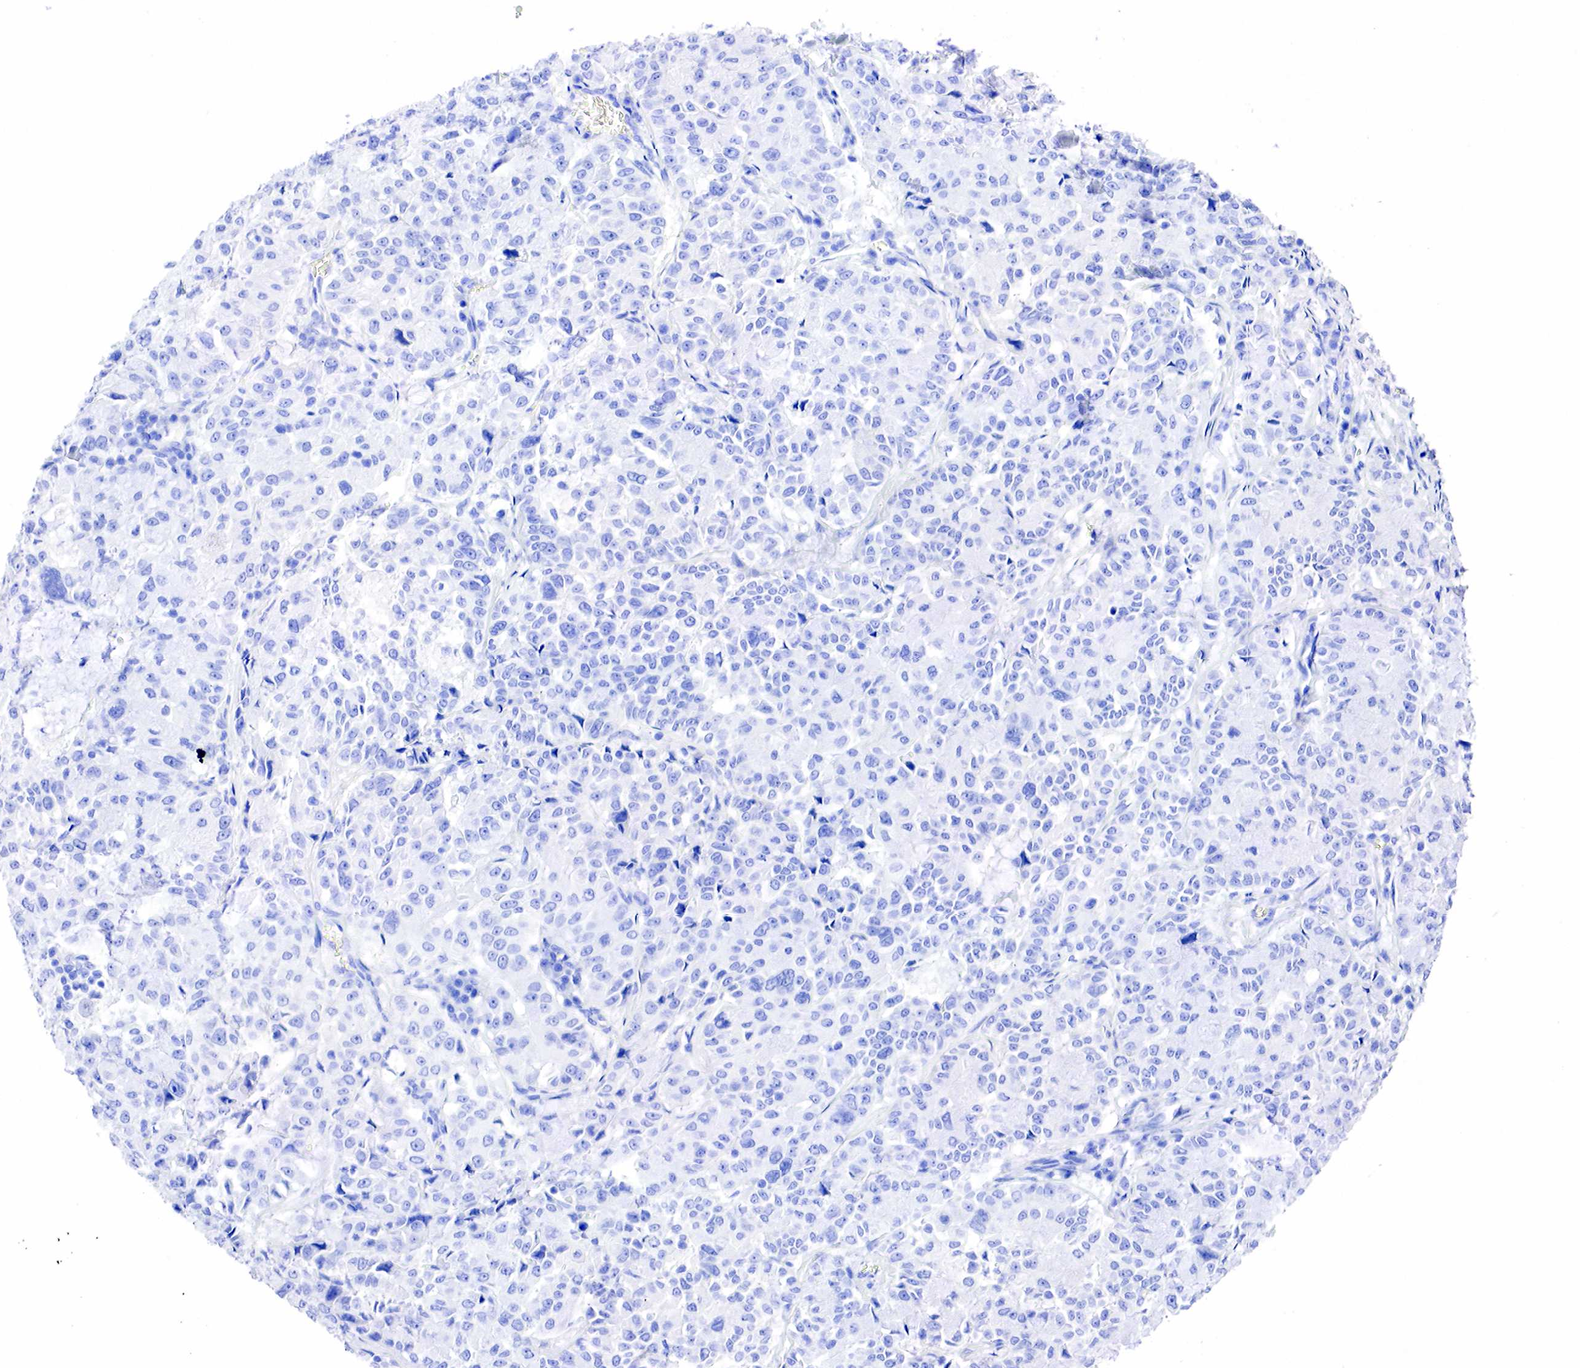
{"staining": {"intensity": "negative", "quantity": "none", "location": "none"}, "tissue": "pancreatic cancer", "cell_type": "Tumor cells", "image_type": "cancer", "snomed": [{"axis": "morphology", "description": "Adenocarcinoma, NOS"}, {"axis": "topography", "description": "Pancreas"}], "caption": "There is no significant expression in tumor cells of adenocarcinoma (pancreatic).", "gene": "KLK3", "patient": {"sex": "female", "age": 52}}